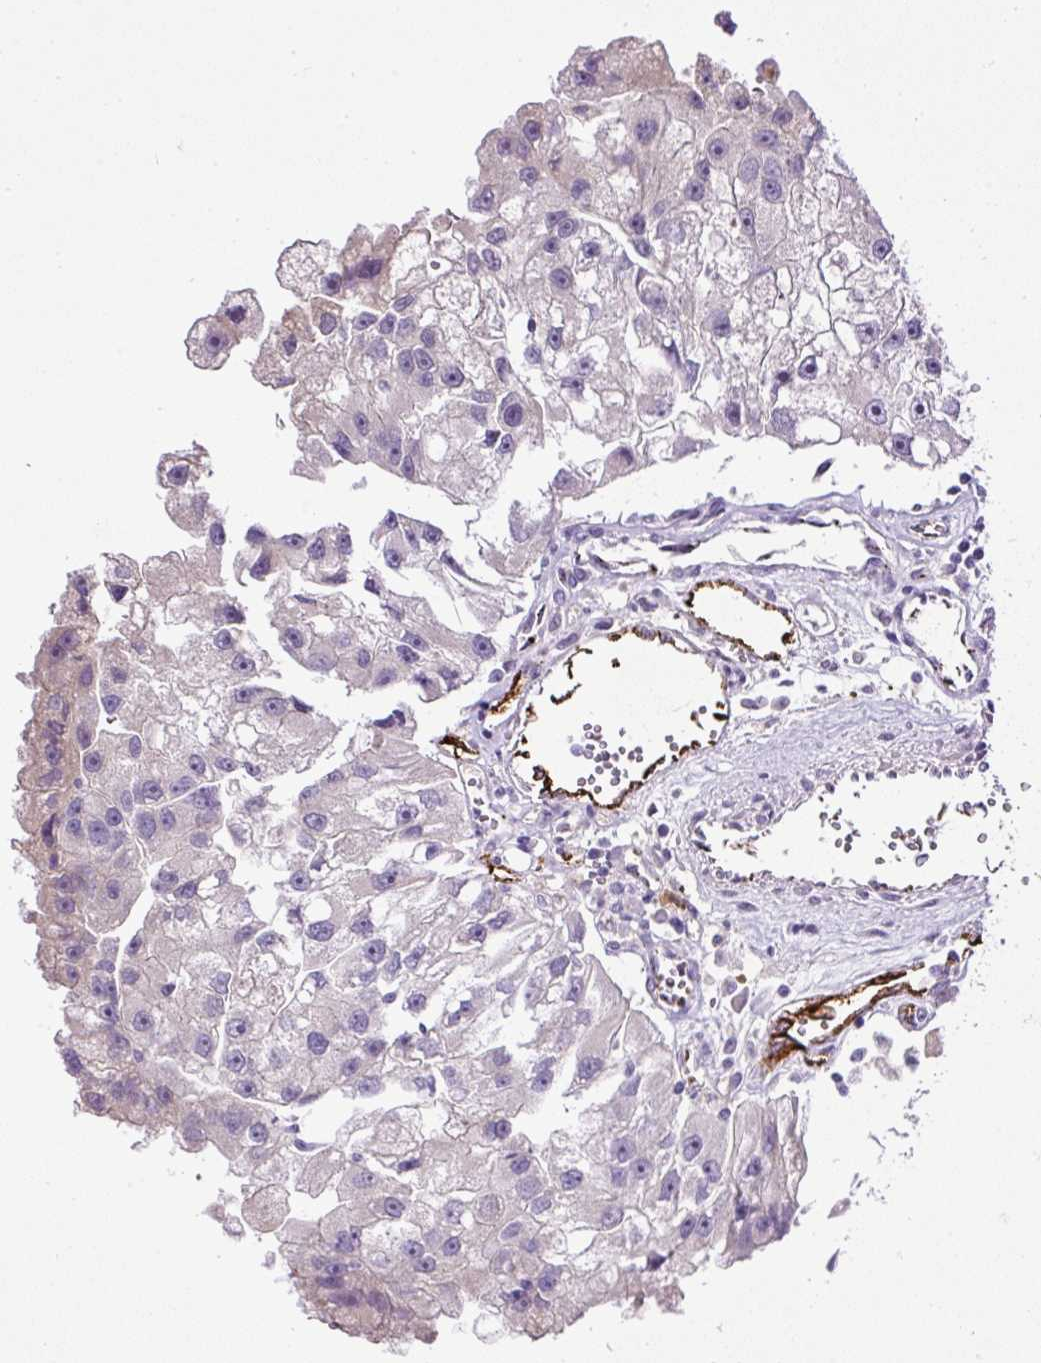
{"staining": {"intensity": "negative", "quantity": "none", "location": "none"}, "tissue": "renal cancer", "cell_type": "Tumor cells", "image_type": "cancer", "snomed": [{"axis": "morphology", "description": "Adenocarcinoma, NOS"}, {"axis": "topography", "description": "Kidney"}], "caption": "IHC histopathology image of adenocarcinoma (renal) stained for a protein (brown), which demonstrates no positivity in tumor cells.", "gene": "LEFTY2", "patient": {"sex": "male", "age": 63}}